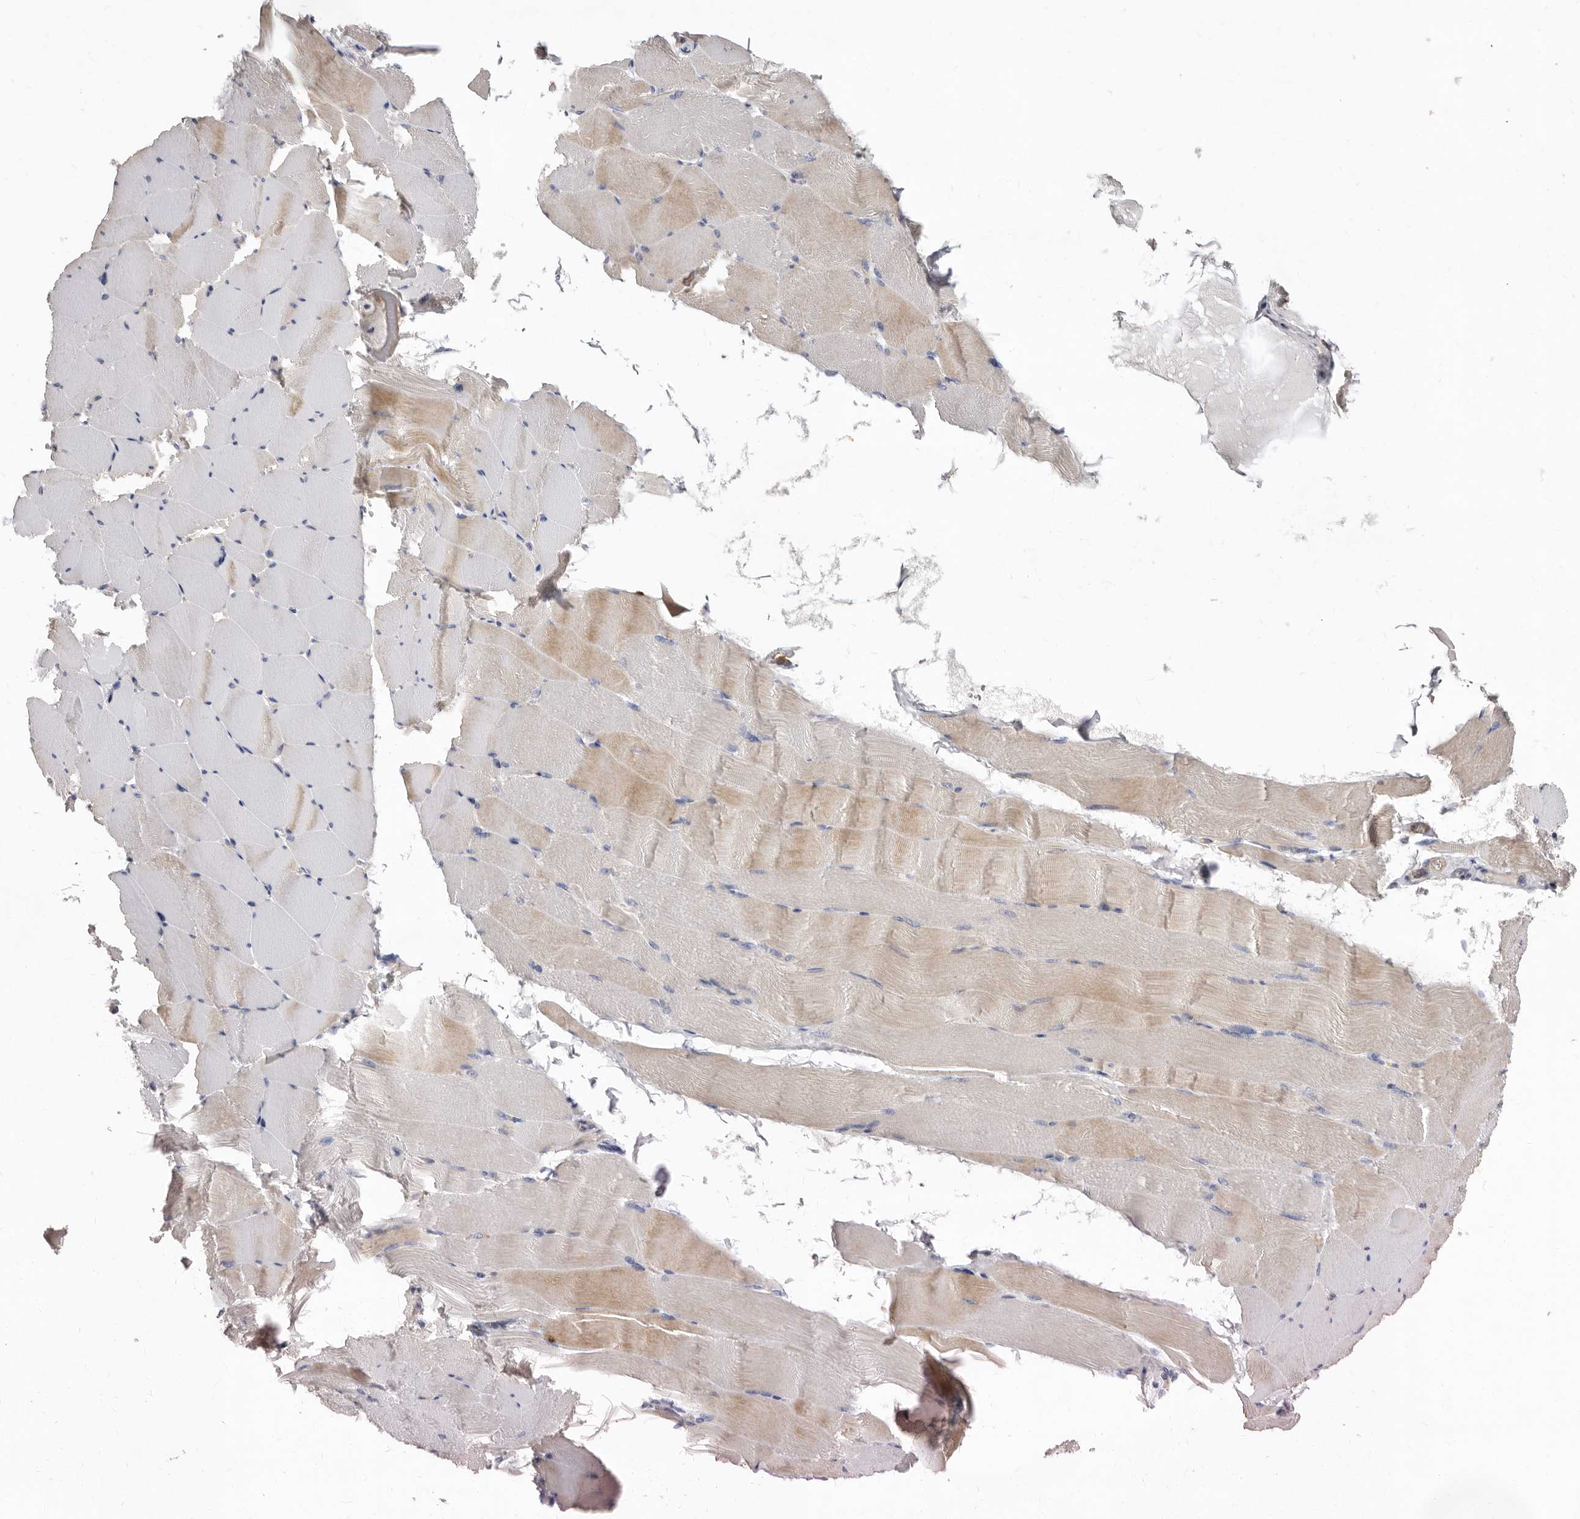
{"staining": {"intensity": "weak", "quantity": "25%-75%", "location": "cytoplasmic/membranous"}, "tissue": "skeletal muscle", "cell_type": "Myocytes", "image_type": "normal", "snomed": [{"axis": "morphology", "description": "Normal tissue, NOS"}, {"axis": "topography", "description": "Skeletal muscle"}], "caption": "This micrograph exhibits immunohistochemistry (IHC) staining of benign skeletal muscle, with low weak cytoplasmic/membranous staining in approximately 25%-75% of myocytes.", "gene": "BAIAP2L1", "patient": {"sex": "male", "age": 62}}